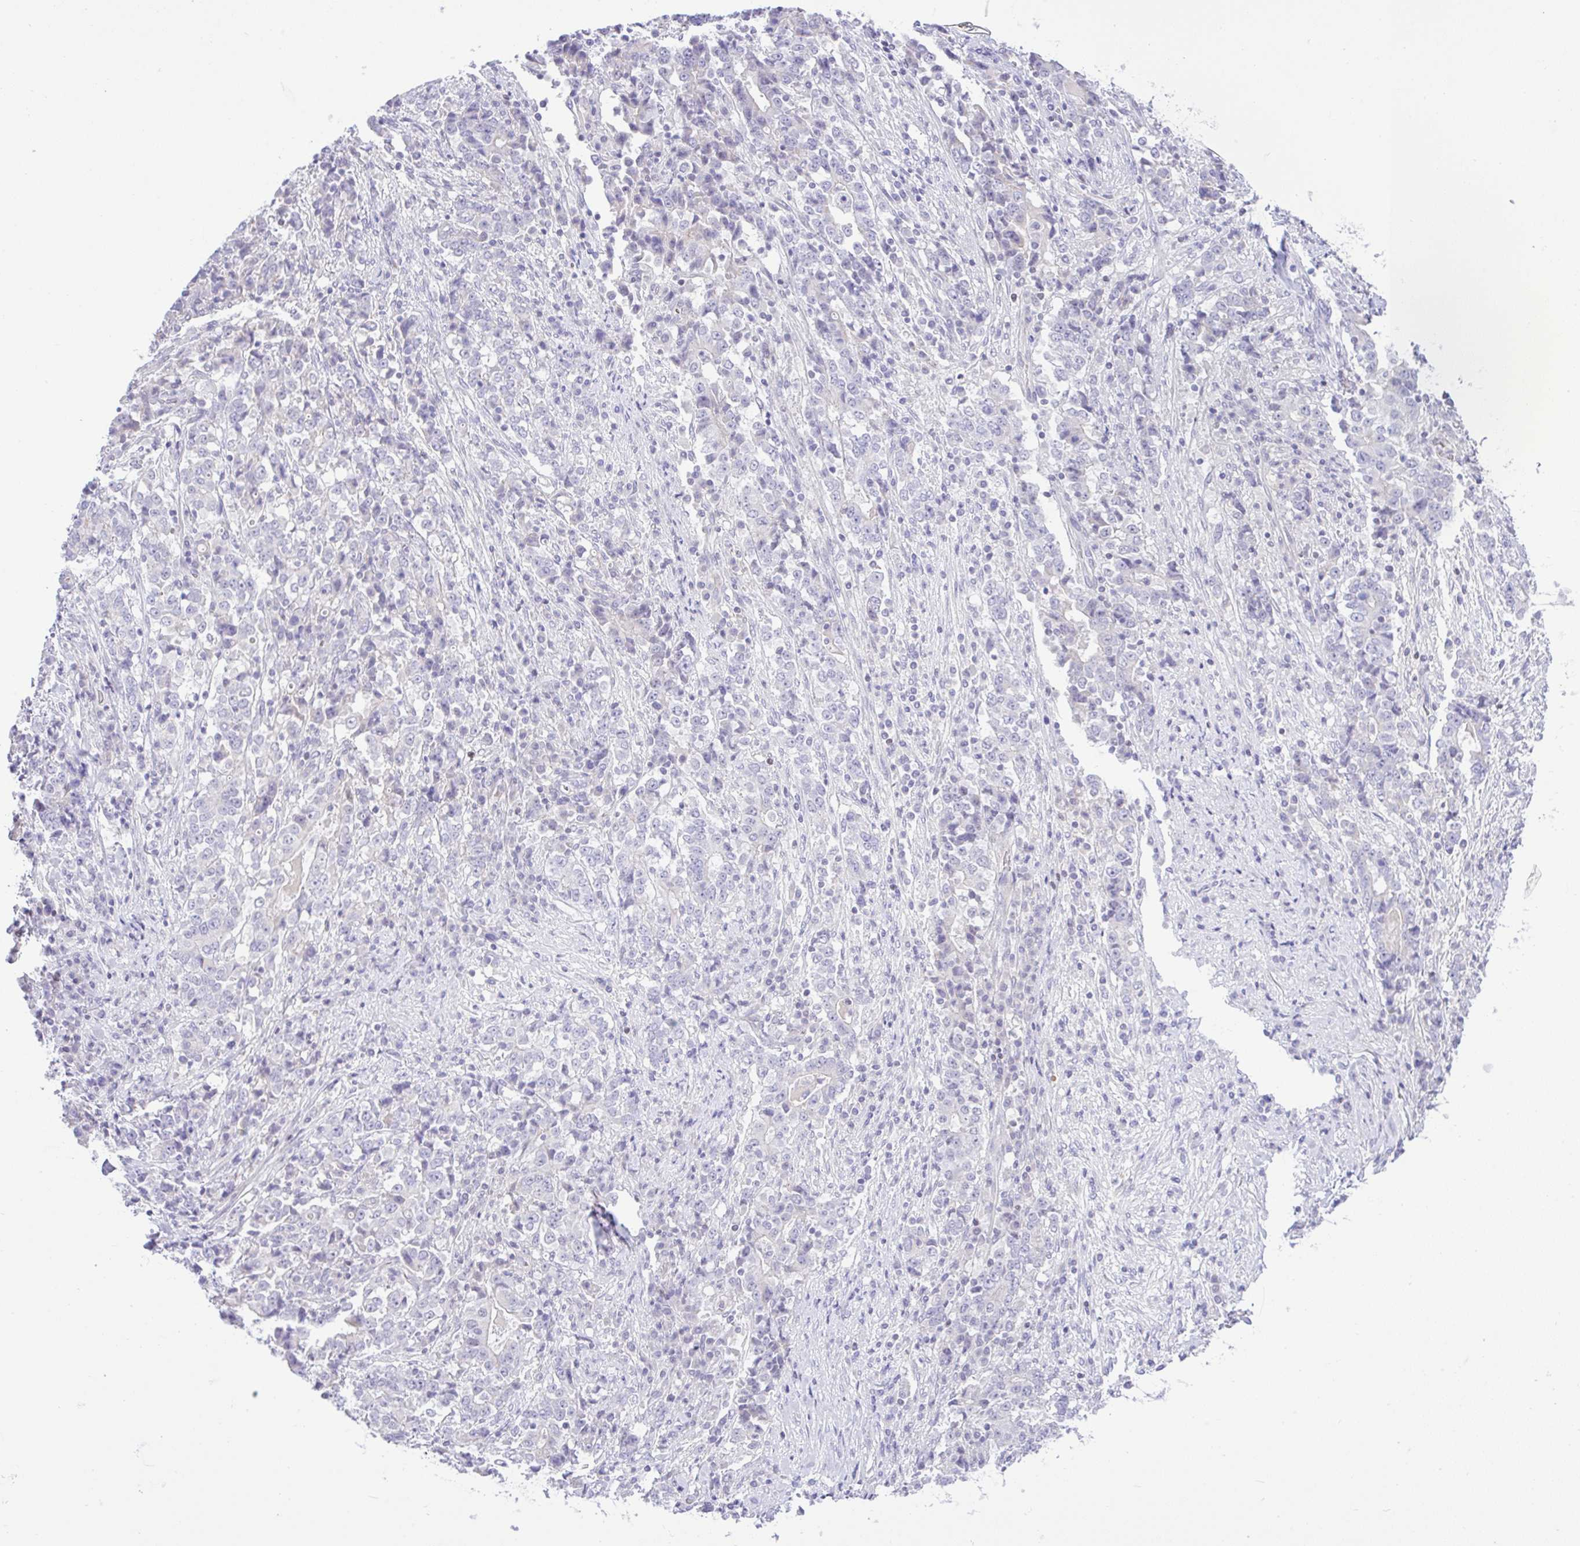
{"staining": {"intensity": "negative", "quantity": "none", "location": "none"}, "tissue": "stomach cancer", "cell_type": "Tumor cells", "image_type": "cancer", "snomed": [{"axis": "morphology", "description": "Normal tissue, NOS"}, {"axis": "morphology", "description": "Adenocarcinoma, NOS"}, {"axis": "topography", "description": "Stomach, upper"}, {"axis": "topography", "description": "Stomach"}], "caption": "IHC of human adenocarcinoma (stomach) demonstrates no expression in tumor cells.", "gene": "ZNF101", "patient": {"sex": "male", "age": 59}}